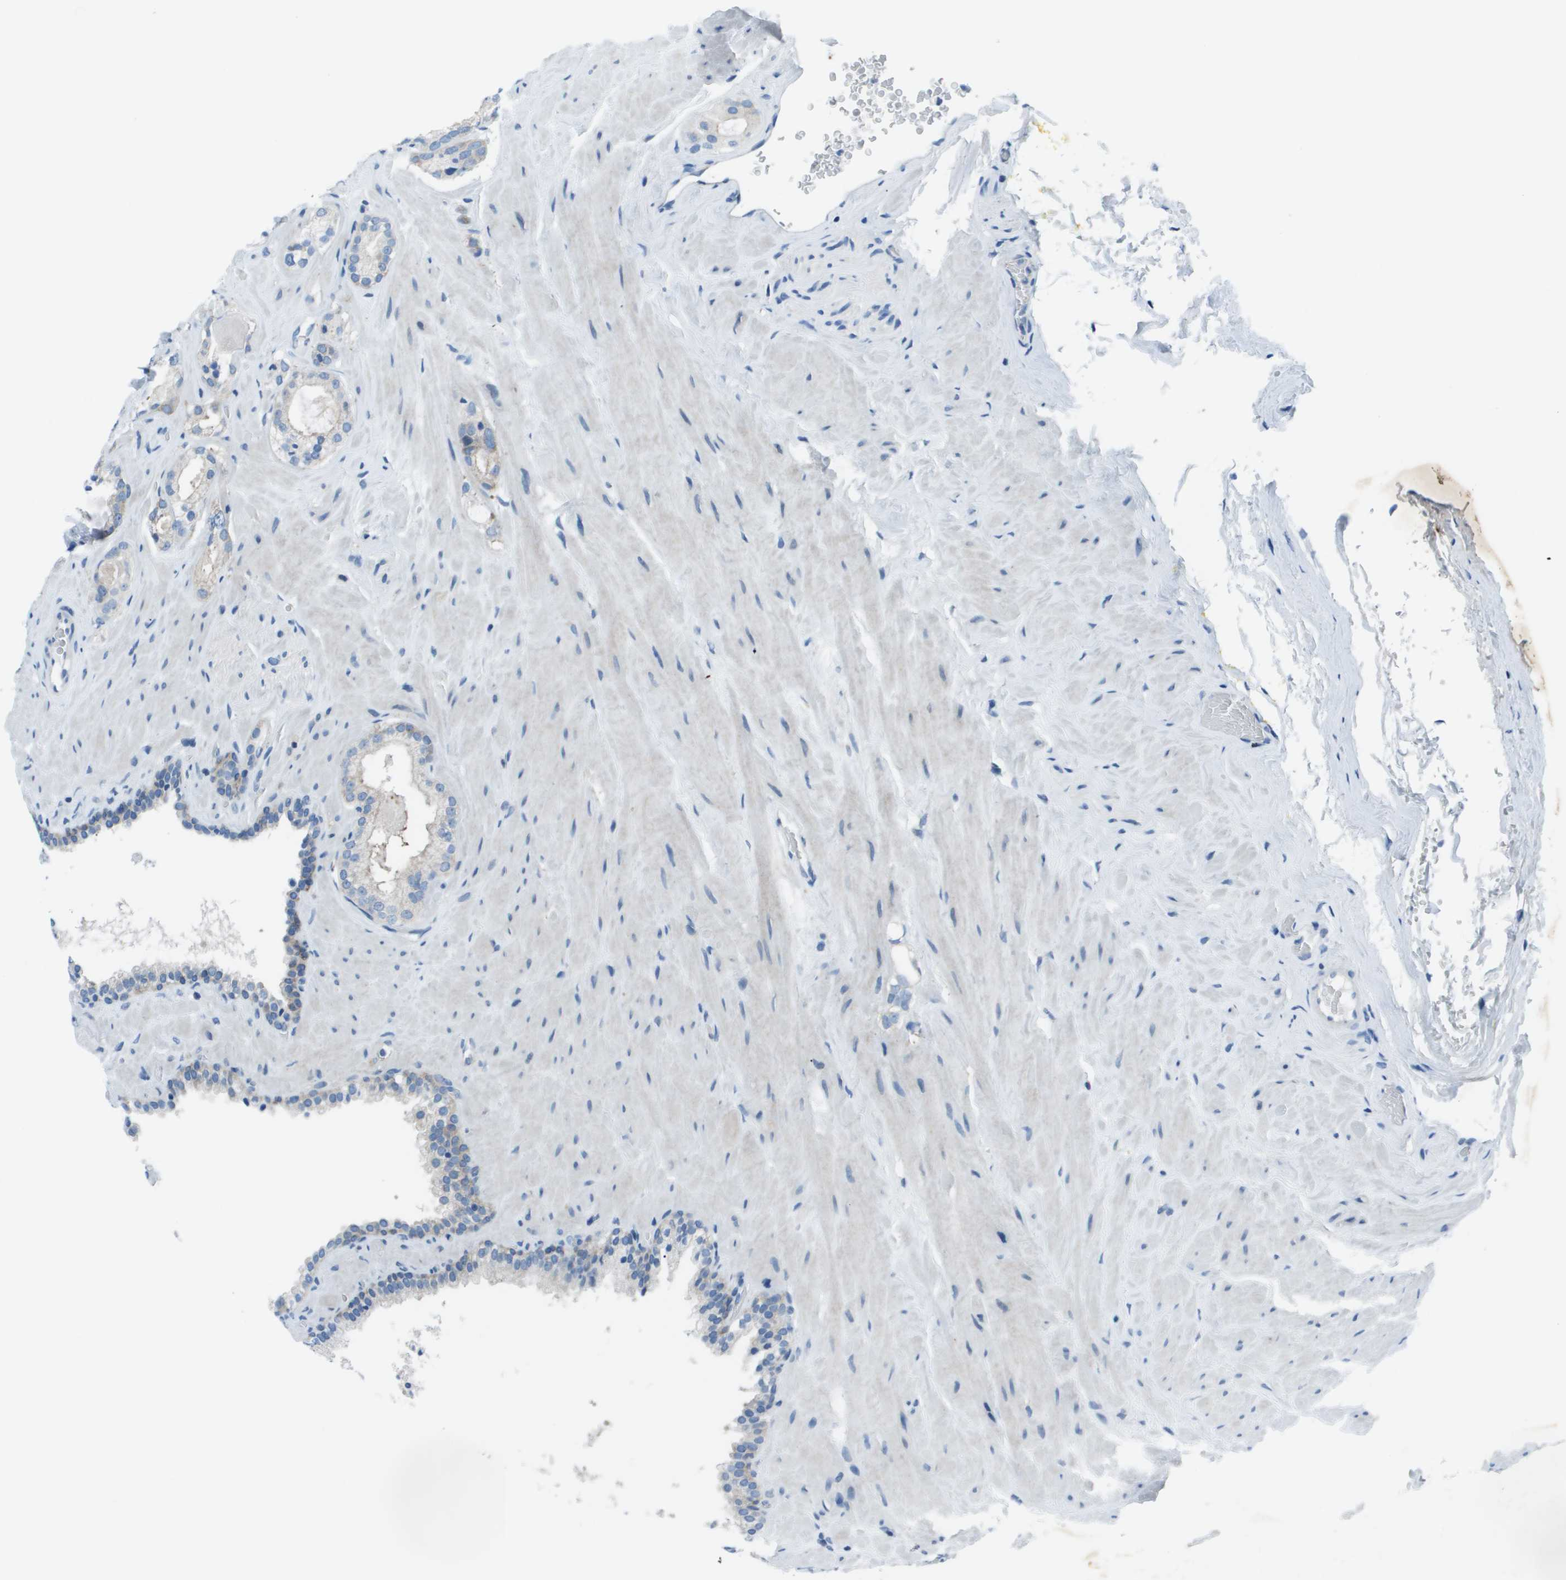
{"staining": {"intensity": "negative", "quantity": "none", "location": "none"}, "tissue": "prostate cancer", "cell_type": "Tumor cells", "image_type": "cancer", "snomed": [{"axis": "morphology", "description": "Adenocarcinoma, High grade"}, {"axis": "topography", "description": "Prostate"}], "caption": "Protein analysis of prostate cancer exhibits no significant expression in tumor cells. (DAB (3,3'-diaminobenzidine) immunohistochemistry (IHC), high magnification).", "gene": "STIP1", "patient": {"sex": "male", "age": 64}}